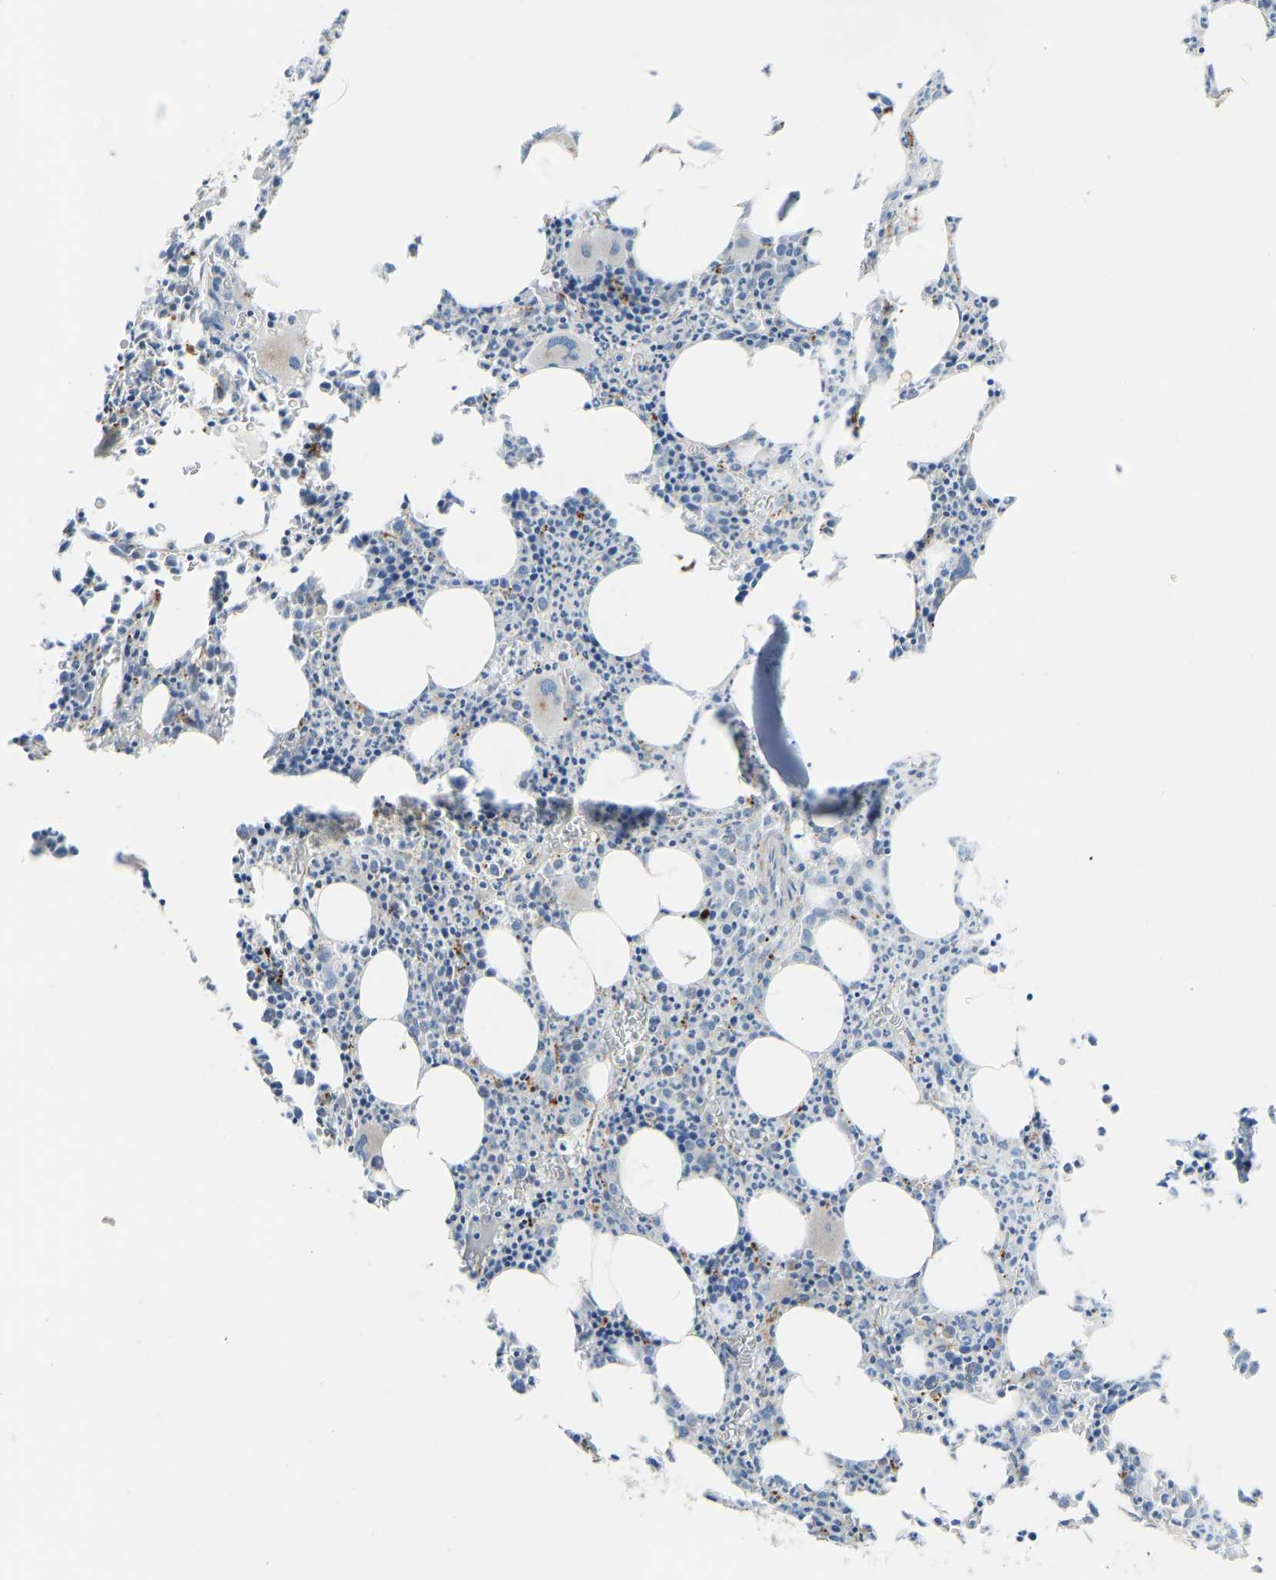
{"staining": {"intensity": "moderate", "quantity": "<25%", "location": "cytoplasmic/membranous"}, "tissue": "bone marrow", "cell_type": "Hematopoietic cells", "image_type": "normal", "snomed": [{"axis": "morphology", "description": "Normal tissue, NOS"}, {"axis": "morphology", "description": "Inflammation, NOS"}, {"axis": "topography", "description": "Bone marrow"}], "caption": "Protein expression analysis of normal bone marrow demonstrates moderate cytoplasmic/membranous staining in about <25% of hematopoietic cells.", "gene": "SMIM20", "patient": {"sex": "female", "age": 40}}